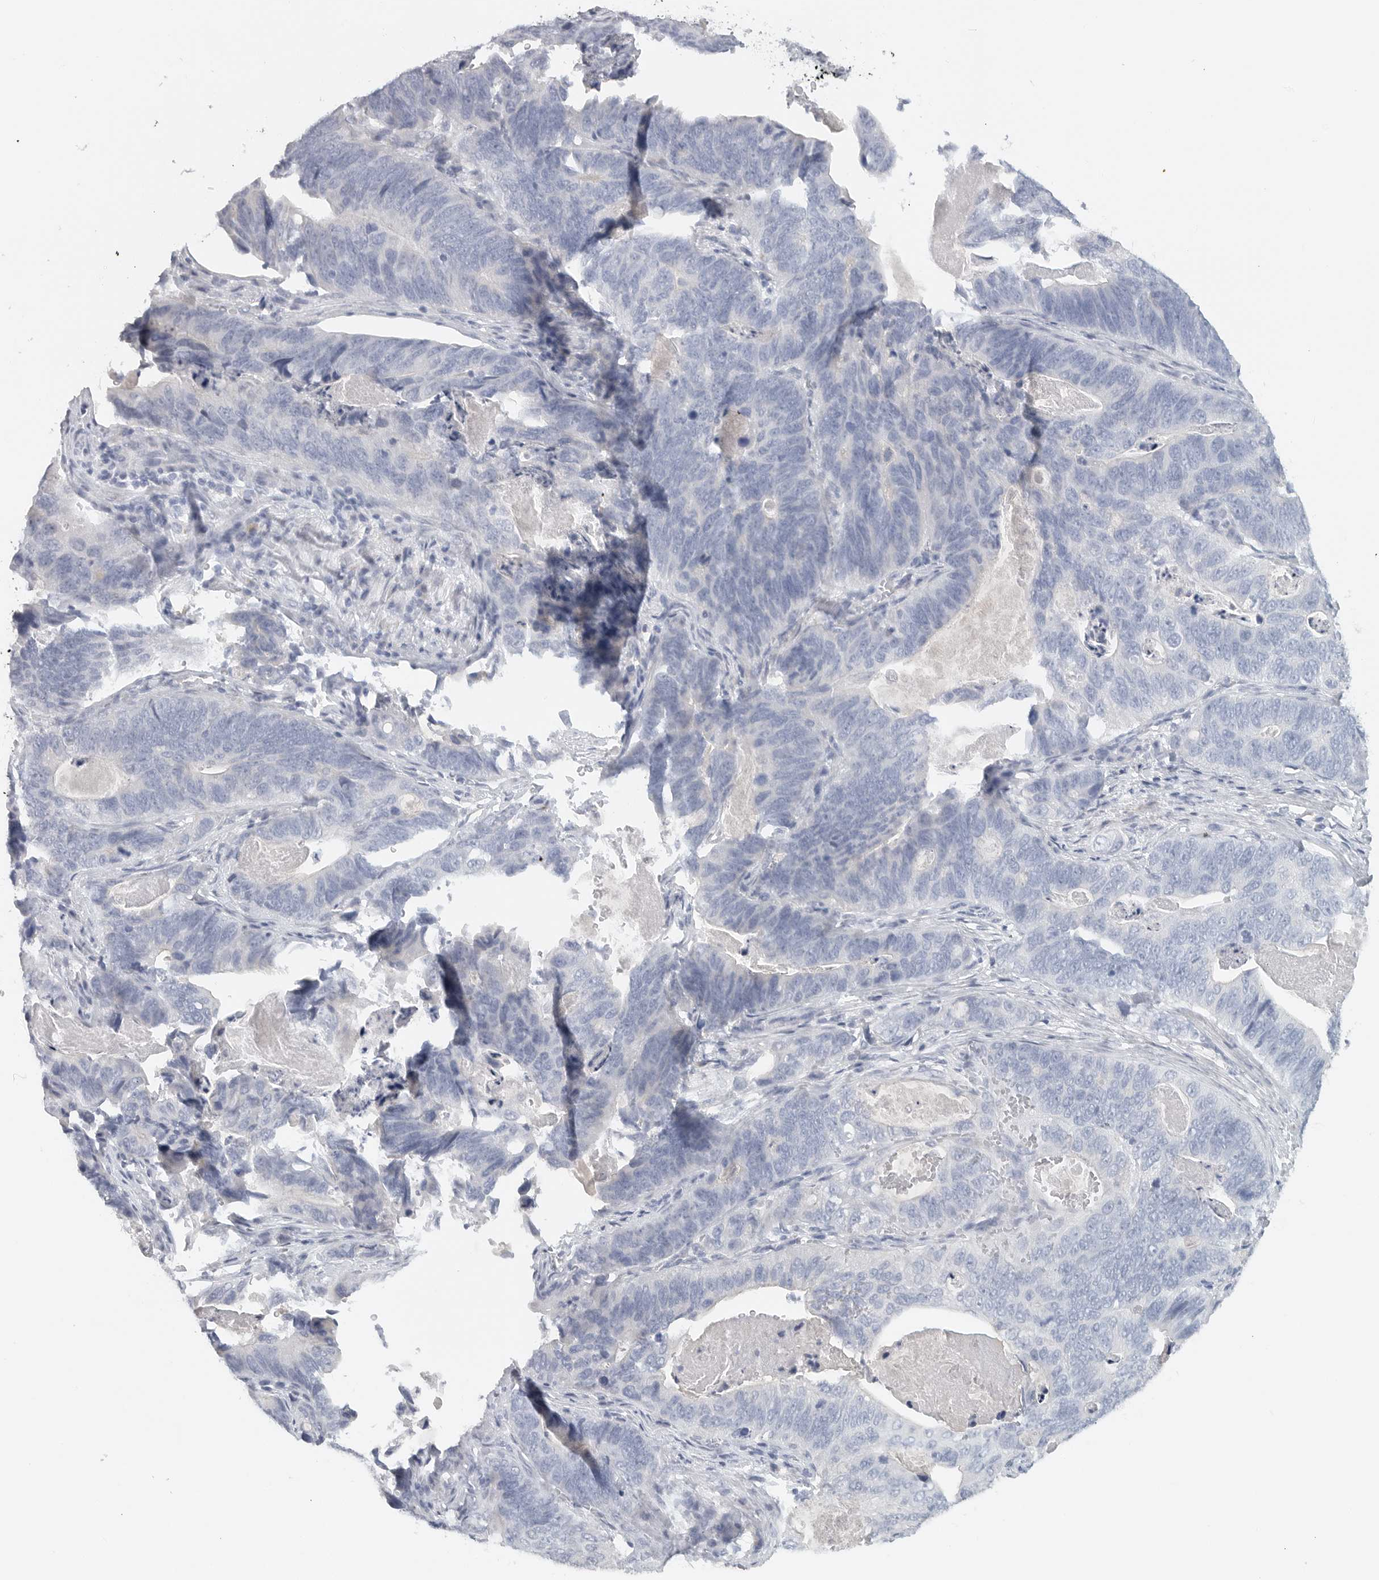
{"staining": {"intensity": "negative", "quantity": "none", "location": "none"}, "tissue": "stomach cancer", "cell_type": "Tumor cells", "image_type": "cancer", "snomed": [{"axis": "morphology", "description": "Normal tissue, NOS"}, {"axis": "morphology", "description": "Adenocarcinoma, NOS"}, {"axis": "topography", "description": "Stomach"}], "caption": "The photomicrograph demonstrates no significant expression in tumor cells of adenocarcinoma (stomach).", "gene": "PAM", "patient": {"sex": "female", "age": 89}}